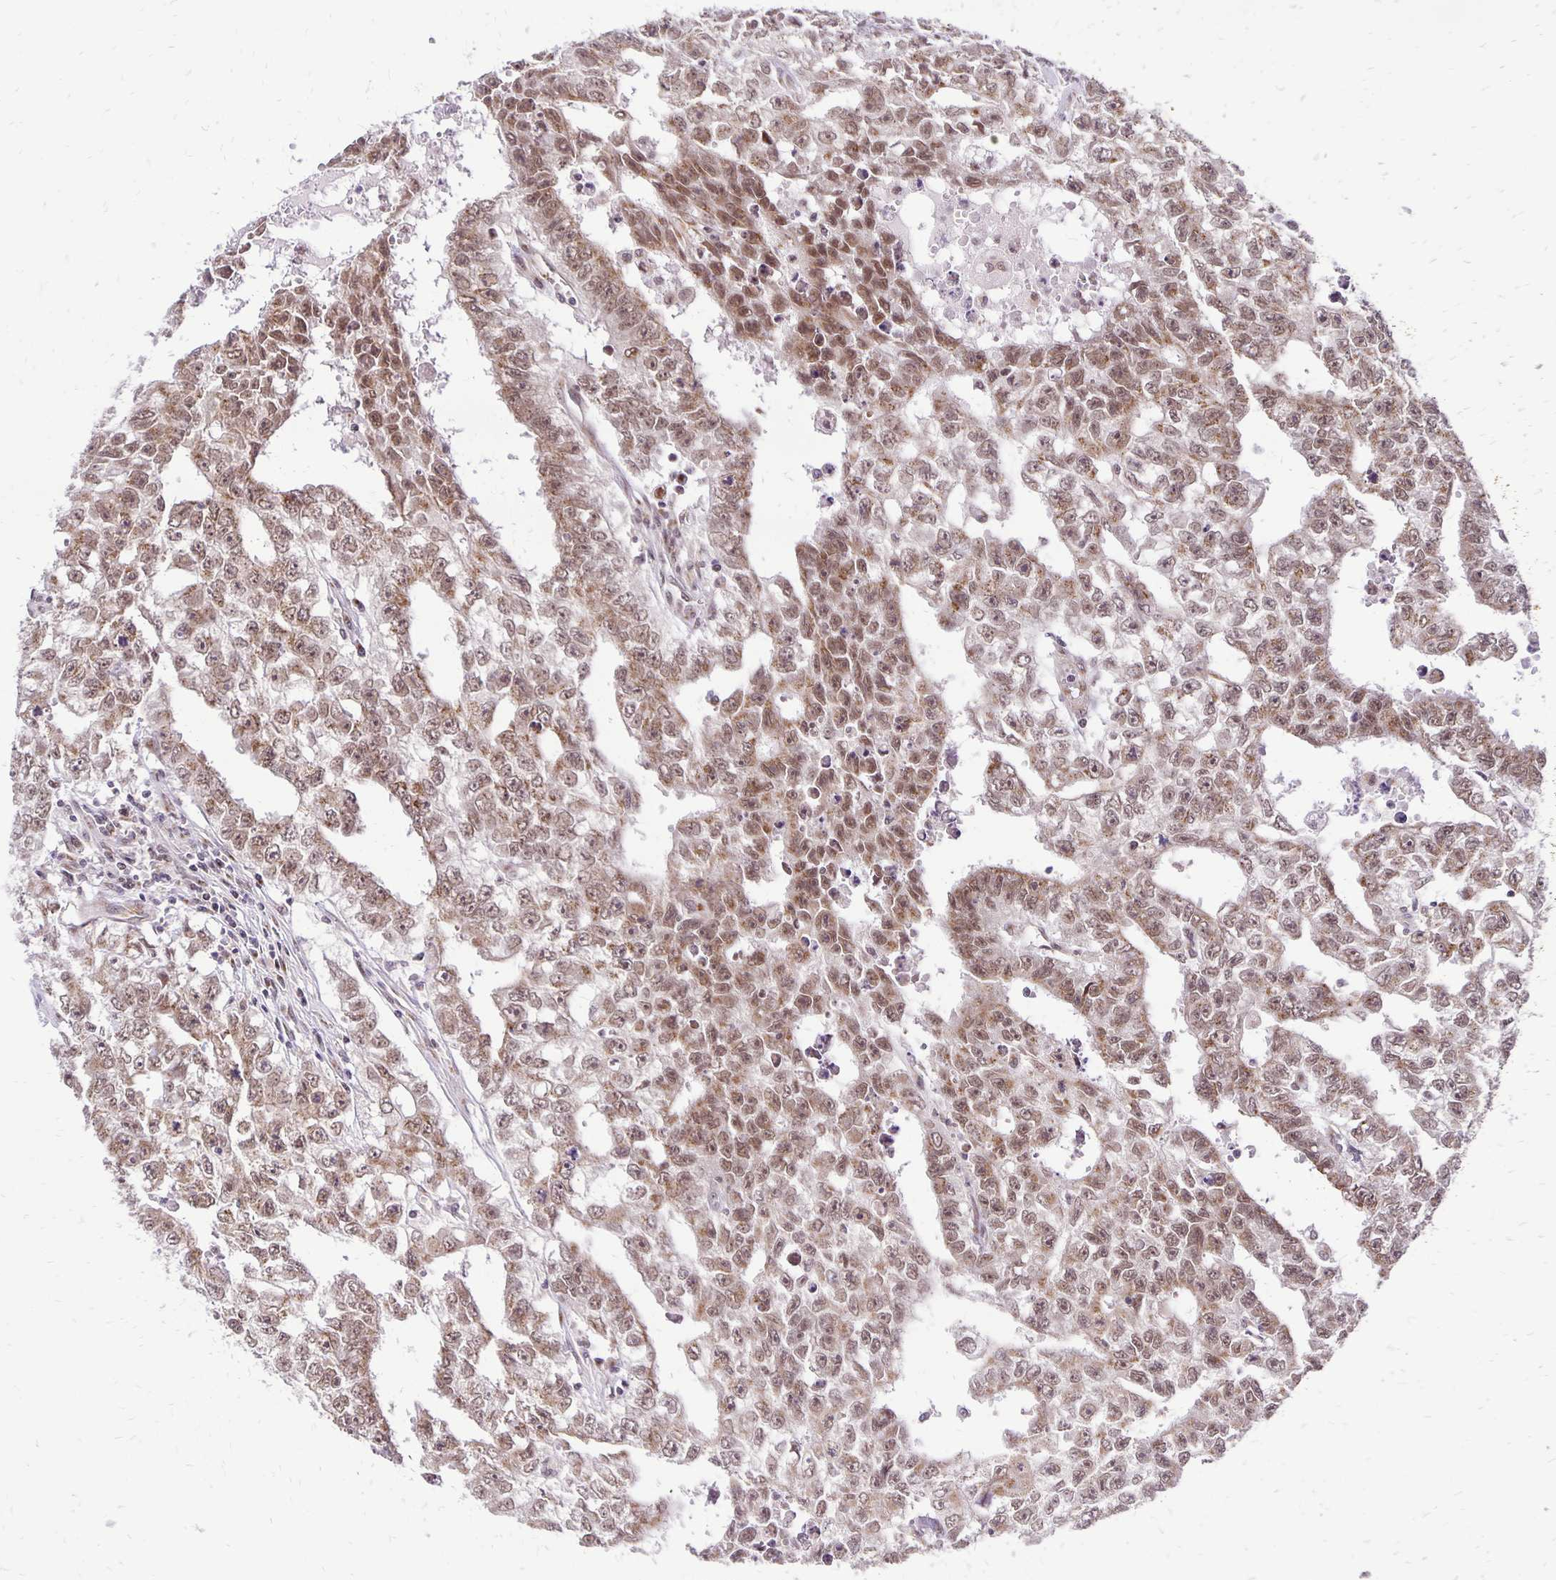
{"staining": {"intensity": "moderate", "quantity": ">75%", "location": "cytoplasmic/membranous,nuclear"}, "tissue": "testis cancer", "cell_type": "Tumor cells", "image_type": "cancer", "snomed": [{"axis": "morphology", "description": "Carcinoma, Embryonal, NOS"}, {"axis": "morphology", "description": "Teratoma, malignant, NOS"}, {"axis": "topography", "description": "Testis"}], "caption": "A brown stain highlights moderate cytoplasmic/membranous and nuclear positivity of a protein in testis cancer (malignant teratoma) tumor cells.", "gene": "GOLGA5", "patient": {"sex": "male", "age": 24}}